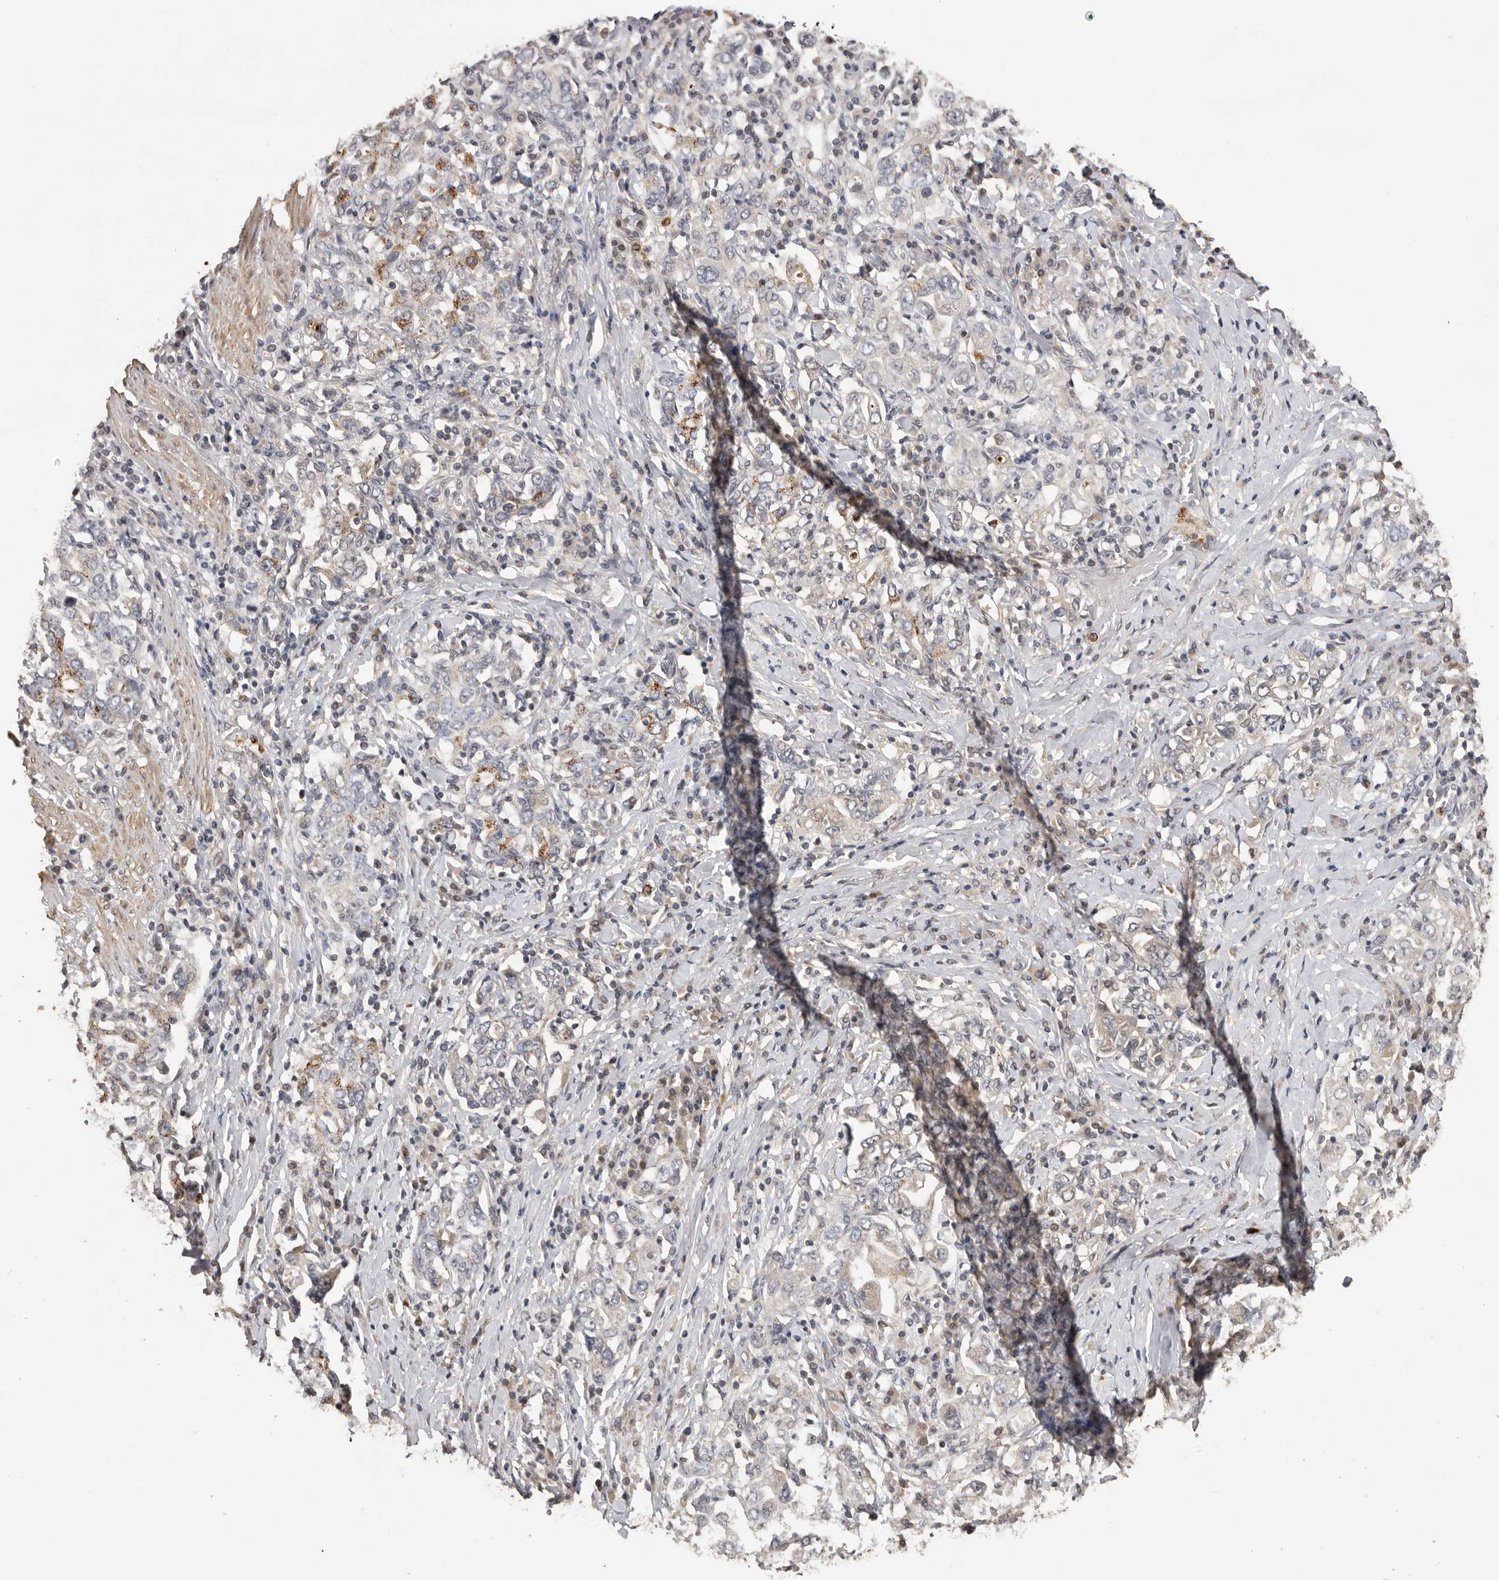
{"staining": {"intensity": "moderate", "quantity": "<25%", "location": "cytoplasmic/membranous"}, "tissue": "stomach cancer", "cell_type": "Tumor cells", "image_type": "cancer", "snomed": [{"axis": "morphology", "description": "Adenocarcinoma, NOS"}, {"axis": "topography", "description": "Stomach, upper"}], "caption": "Moderate cytoplasmic/membranous protein positivity is seen in about <25% of tumor cells in stomach adenocarcinoma.", "gene": "KIF2B", "patient": {"sex": "male", "age": 62}}